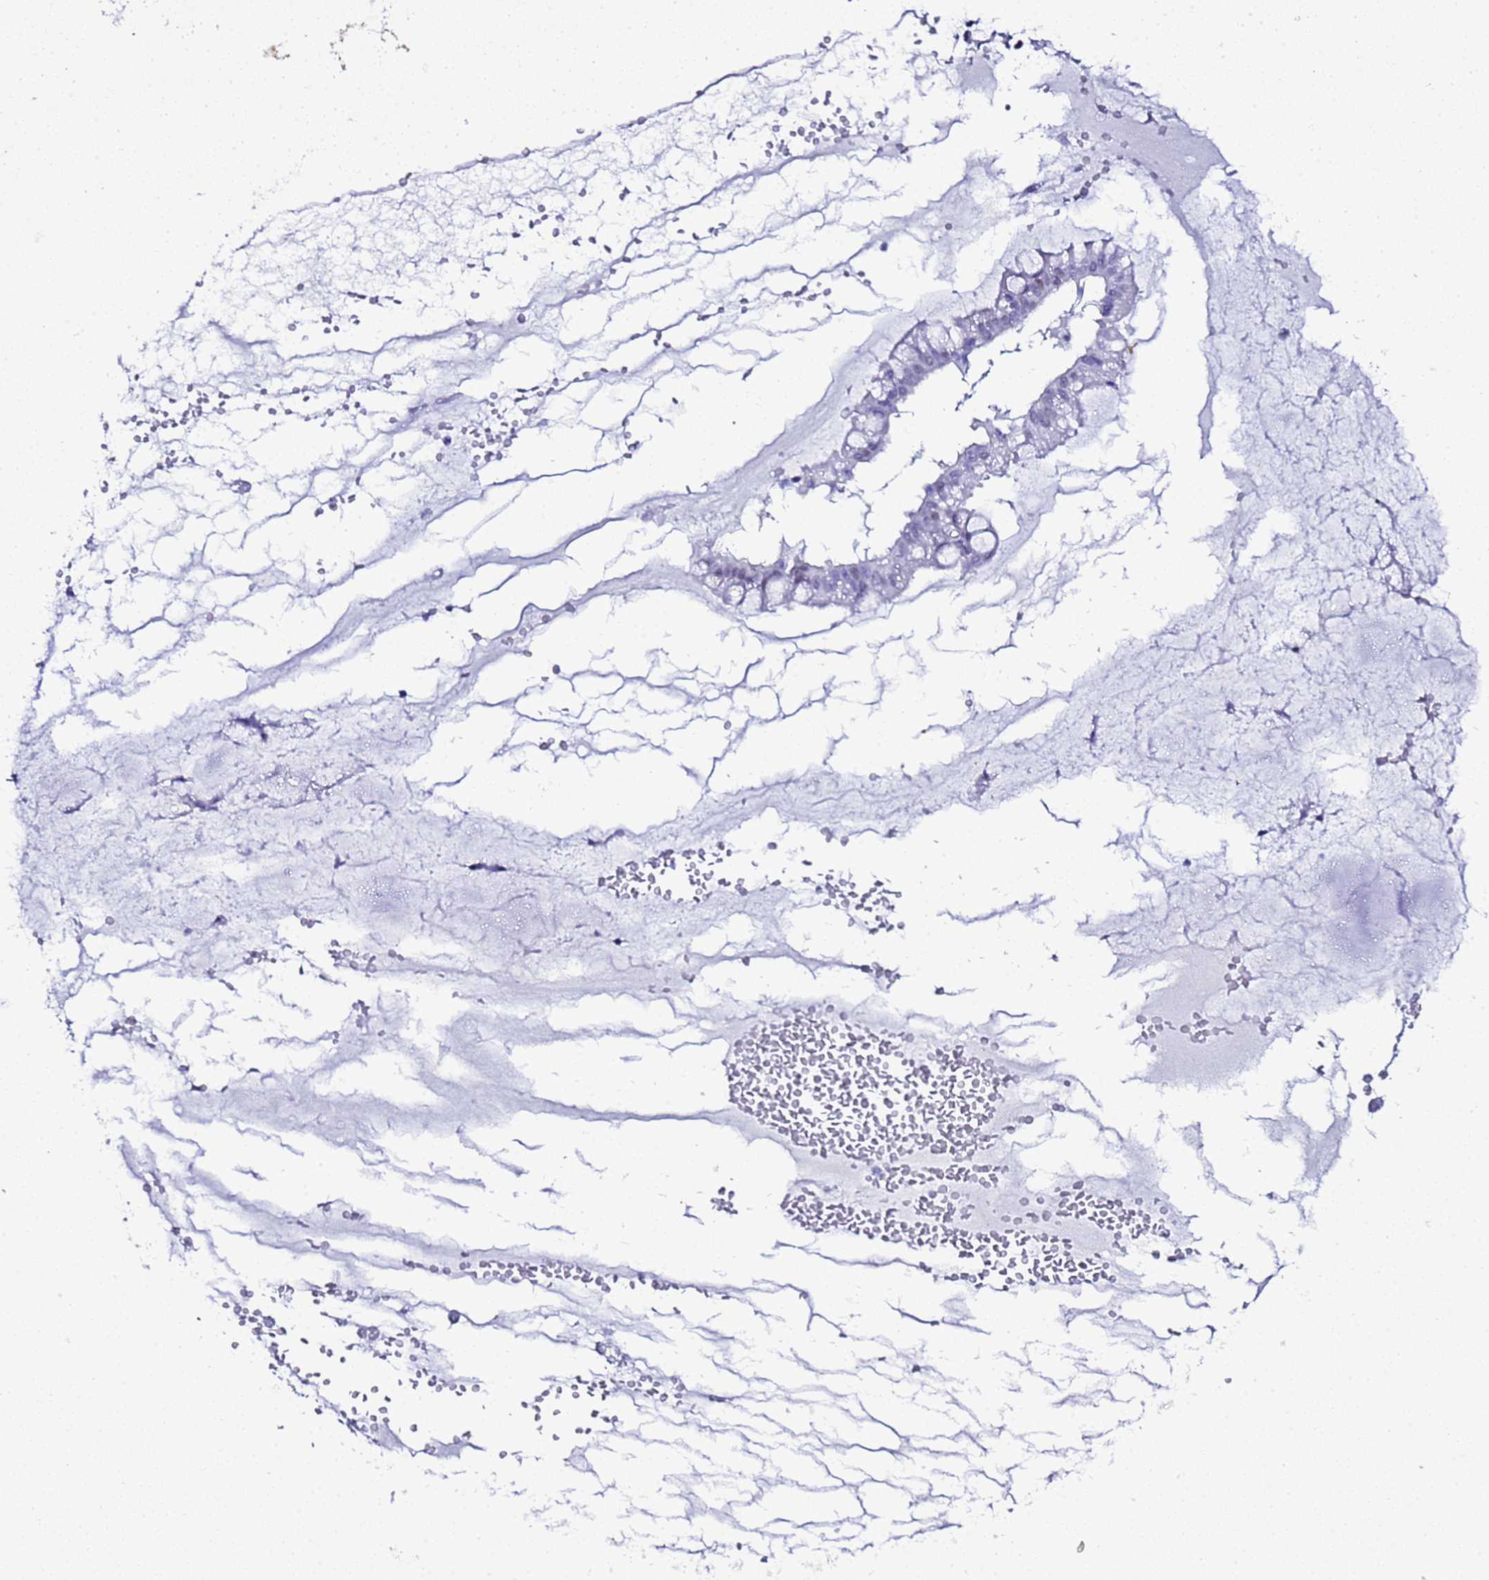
{"staining": {"intensity": "weak", "quantity": "25%-75%", "location": "nuclear"}, "tissue": "ovarian cancer", "cell_type": "Tumor cells", "image_type": "cancer", "snomed": [{"axis": "morphology", "description": "Cystadenocarcinoma, mucinous, NOS"}, {"axis": "topography", "description": "Ovary"}], "caption": "Protein expression analysis of human mucinous cystadenocarcinoma (ovarian) reveals weak nuclear staining in approximately 25%-75% of tumor cells.", "gene": "BCL7A", "patient": {"sex": "female", "age": 73}}